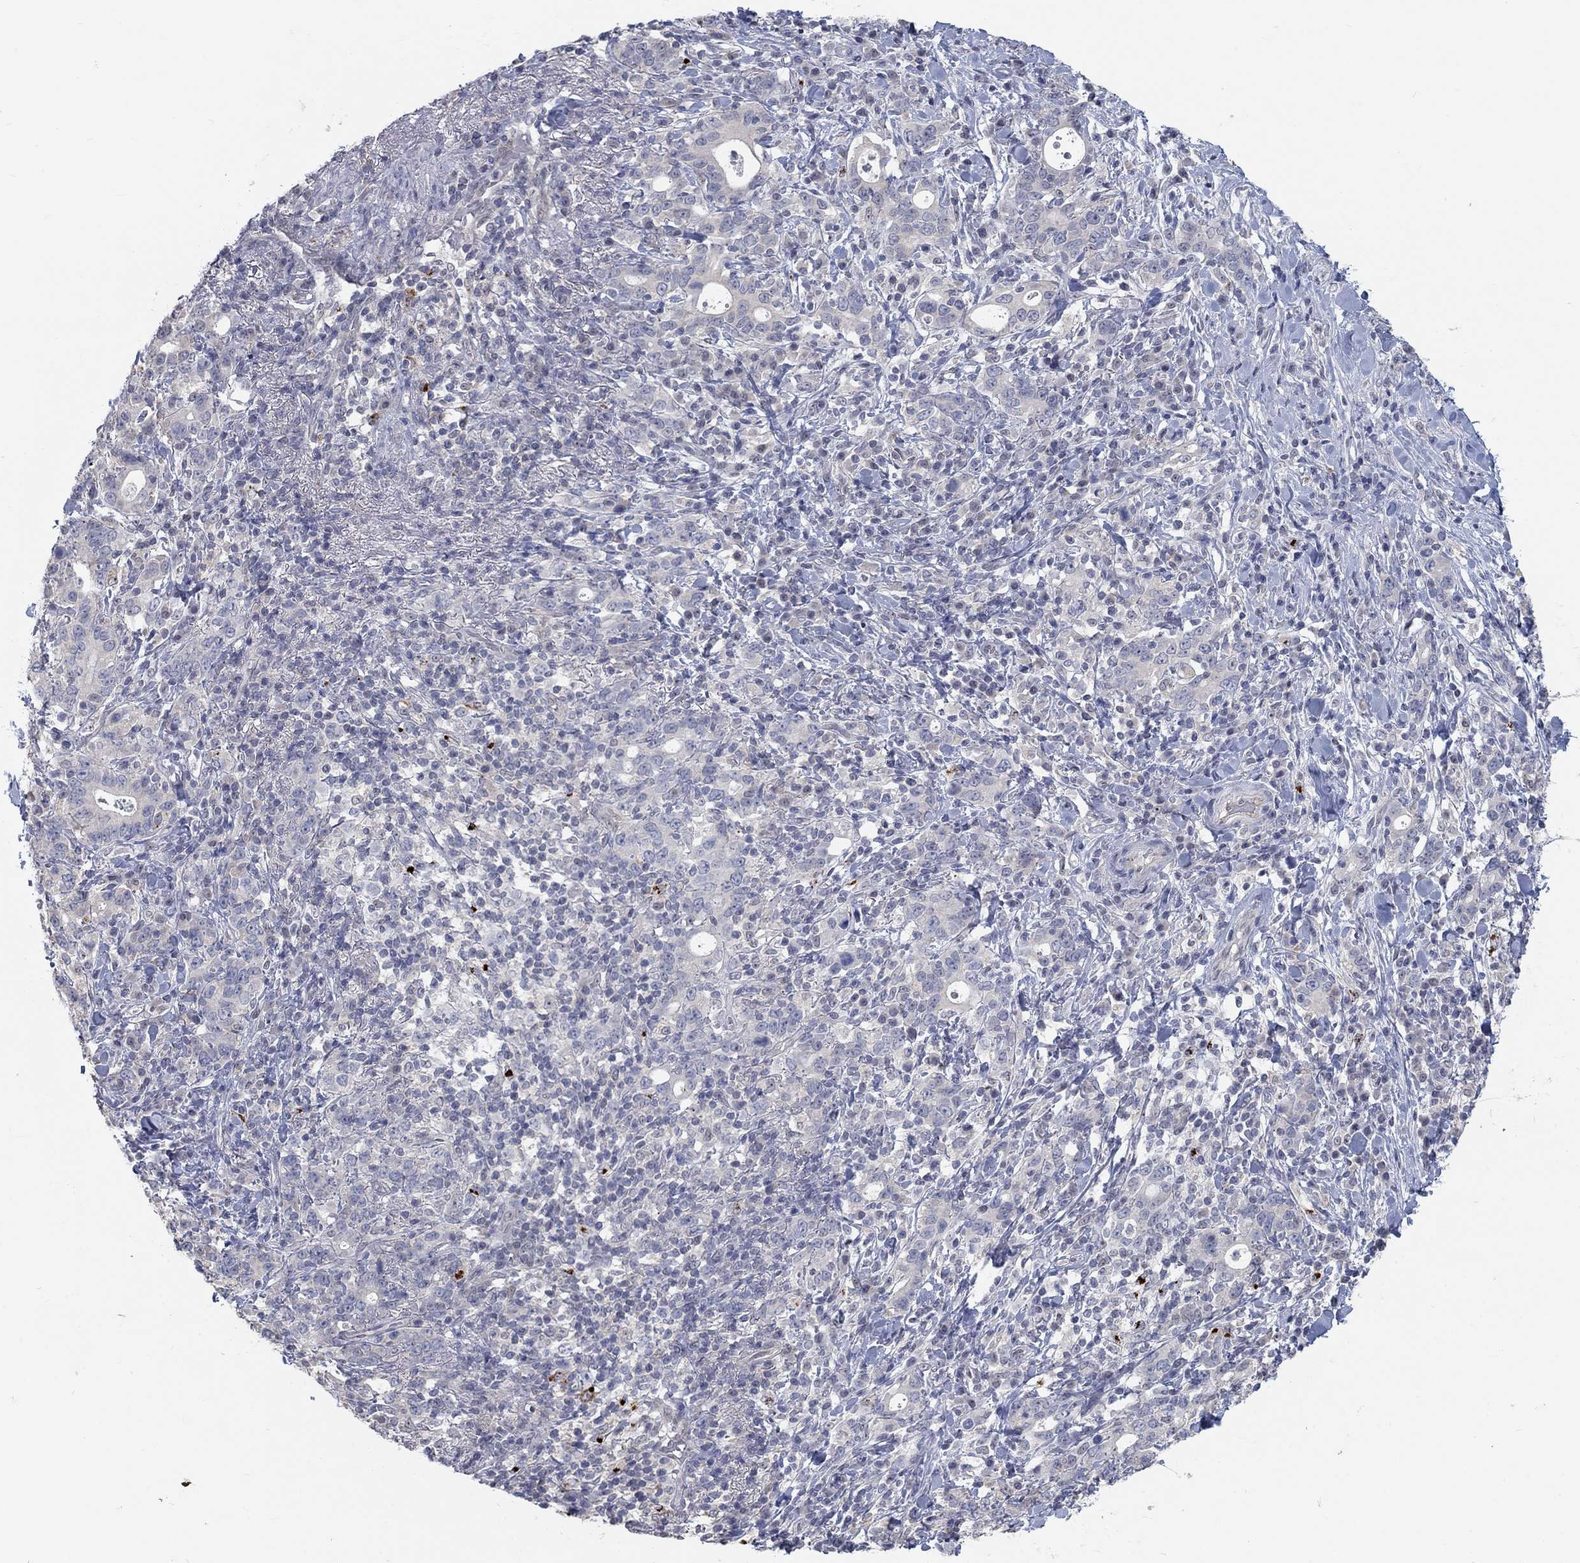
{"staining": {"intensity": "negative", "quantity": "none", "location": "none"}, "tissue": "stomach cancer", "cell_type": "Tumor cells", "image_type": "cancer", "snomed": [{"axis": "morphology", "description": "Adenocarcinoma, NOS"}, {"axis": "topography", "description": "Stomach"}], "caption": "The immunohistochemistry image has no significant positivity in tumor cells of adenocarcinoma (stomach) tissue.", "gene": "MTSS2", "patient": {"sex": "male", "age": 79}}